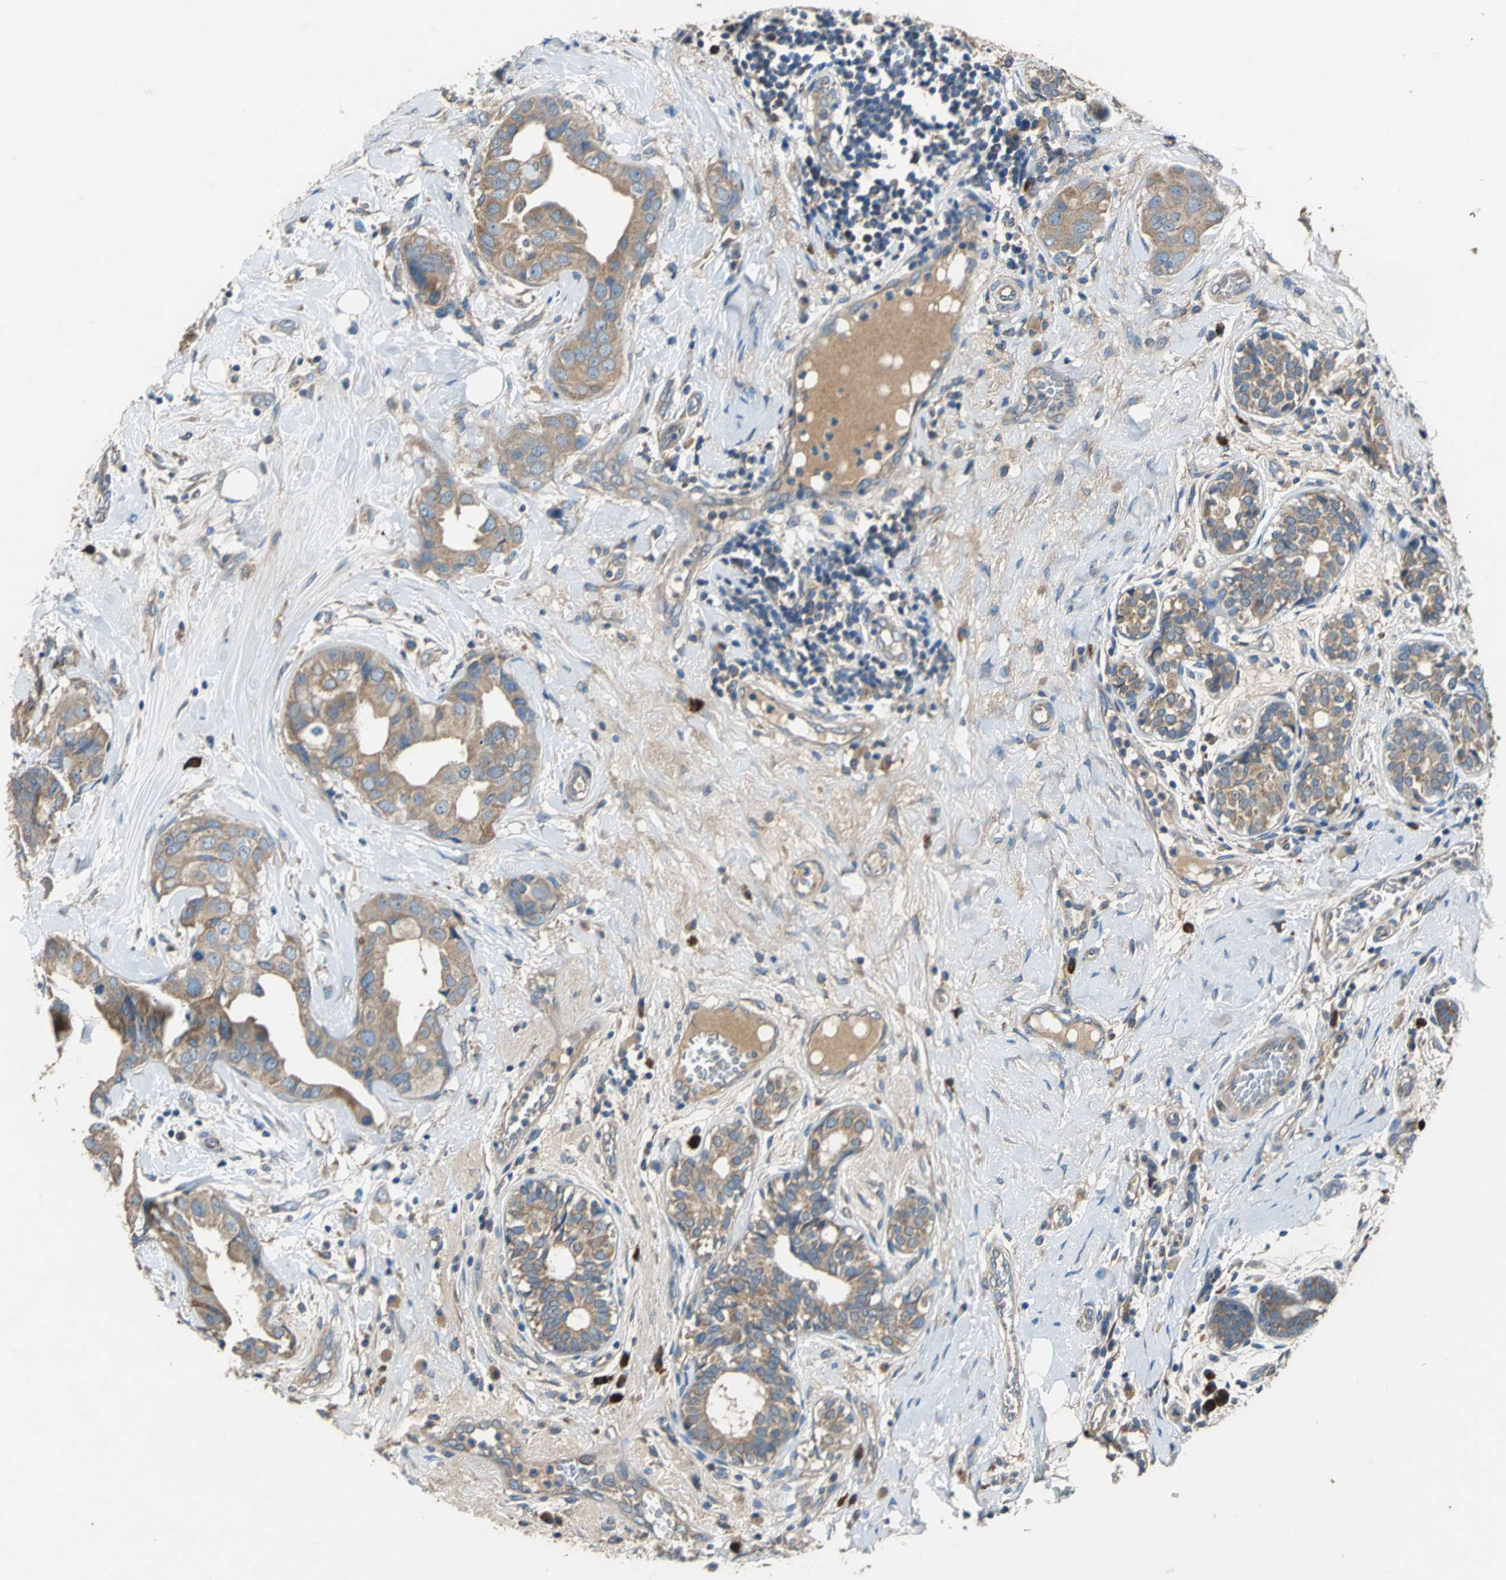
{"staining": {"intensity": "moderate", "quantity": ">75%", "location": "cytoplasmic/membranous"}, "tissue": "breast cancer", "cell_type": "Tumor cells", "image_type": "cancer", "snomed": [{"axis": "morphology", "description": "Duct carcinoma"}, {"axis": "topography", "description": "Breast"}], "caption": "Protein staining shows moderate cytoplasmic/membranous staining in about >75% of tumor cells in breast infiltrating ductal carcinoma. The staining was performed using DAB (3,3'-diaminobenzidine), with brown indicating positive protein expression. Nuclei are stained blue with hematoxylin.", "gene": "HEPH", "patient": {"sex": "female", "age": 40}}